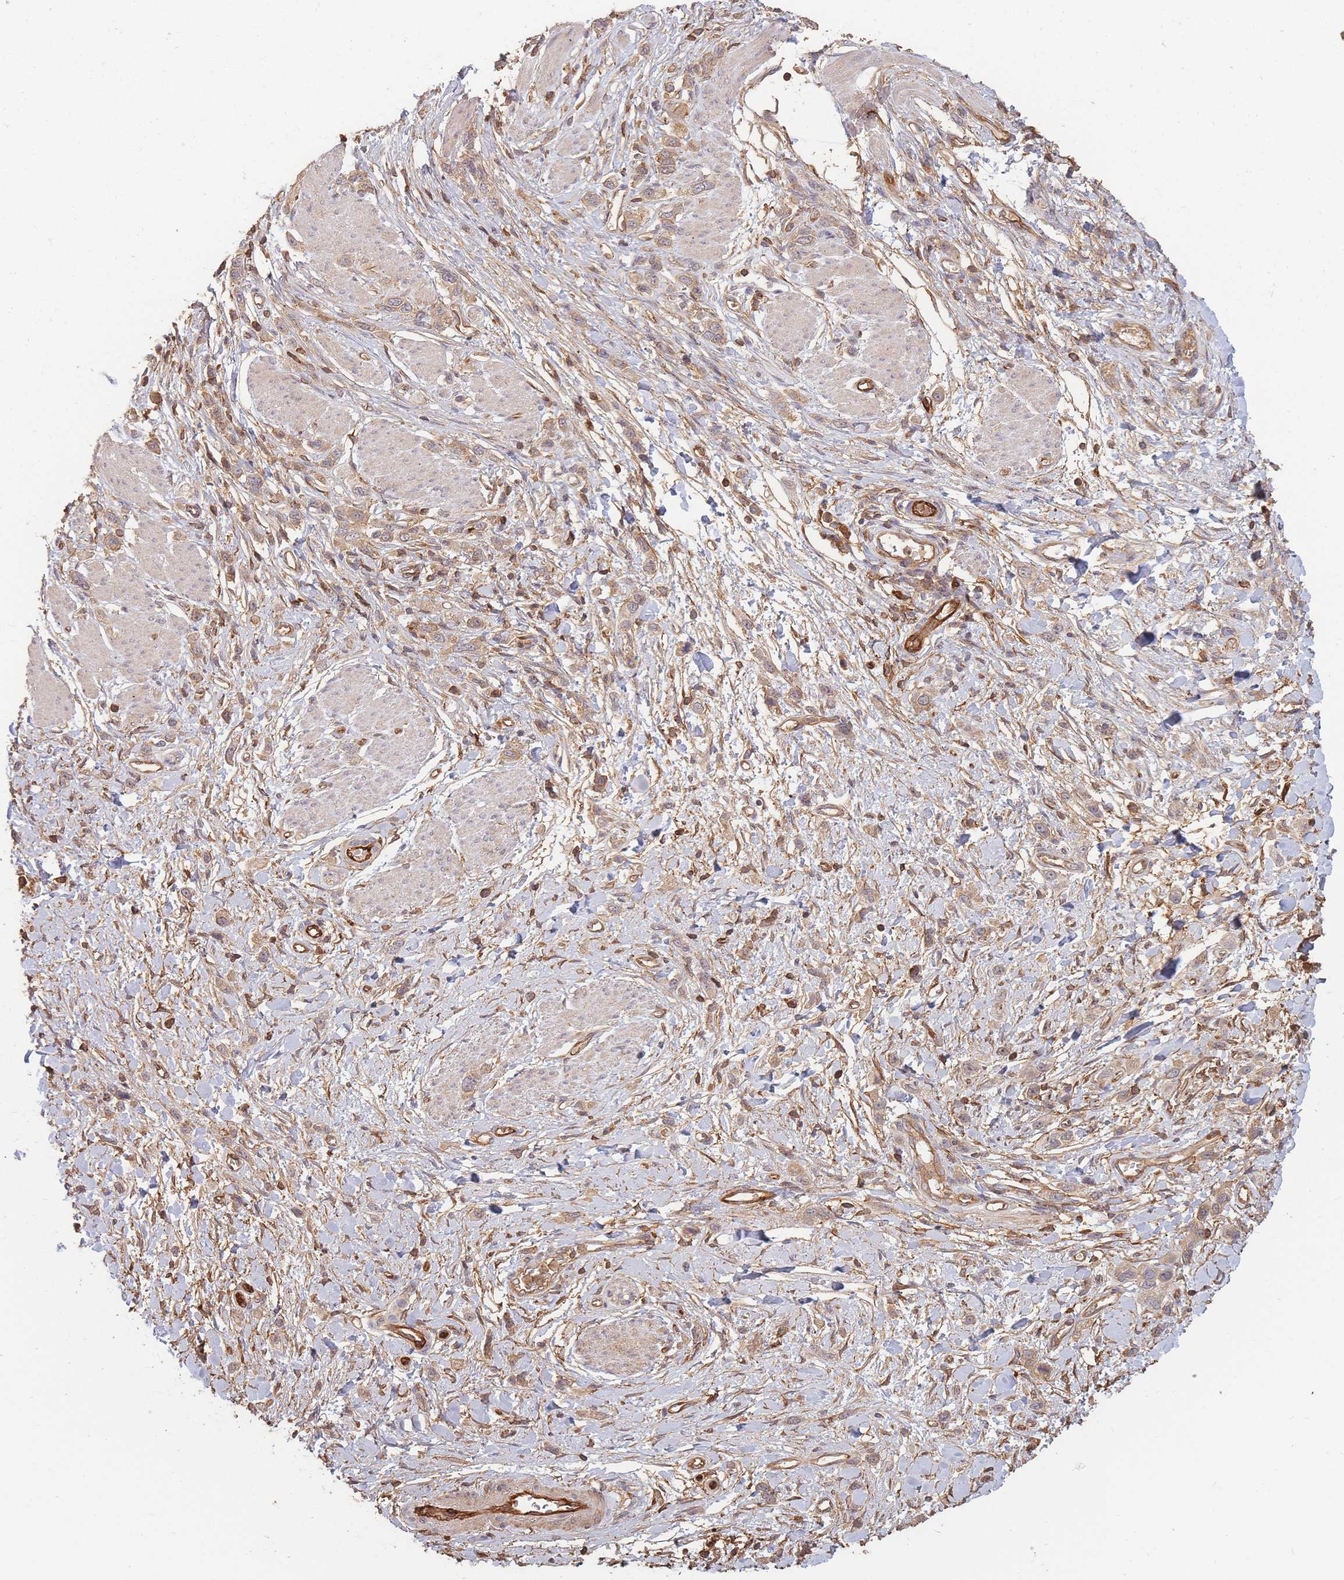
{"staining": {"intensity": "moderate", "quantity": ">75%", "location": "cytoplasmic/membranous"}, "tissue": "stomach cancer", "cell_type": "Tumor cells", "image_type": "cancer", "snomed": [{"axis": "morphology", "description": "Adenocarcinoma, NOS"}, {"axis": "topography", "description": "Stomach"}], "caption": "Human adenocarcinoma (stomach) stained for a protein (brown) exhibits moderate cytoplasmic/membranous positive expression in approximately >75% of tumor cells.", "gene": "PLS3", "patient": {"sex": "female", "age": 65}}